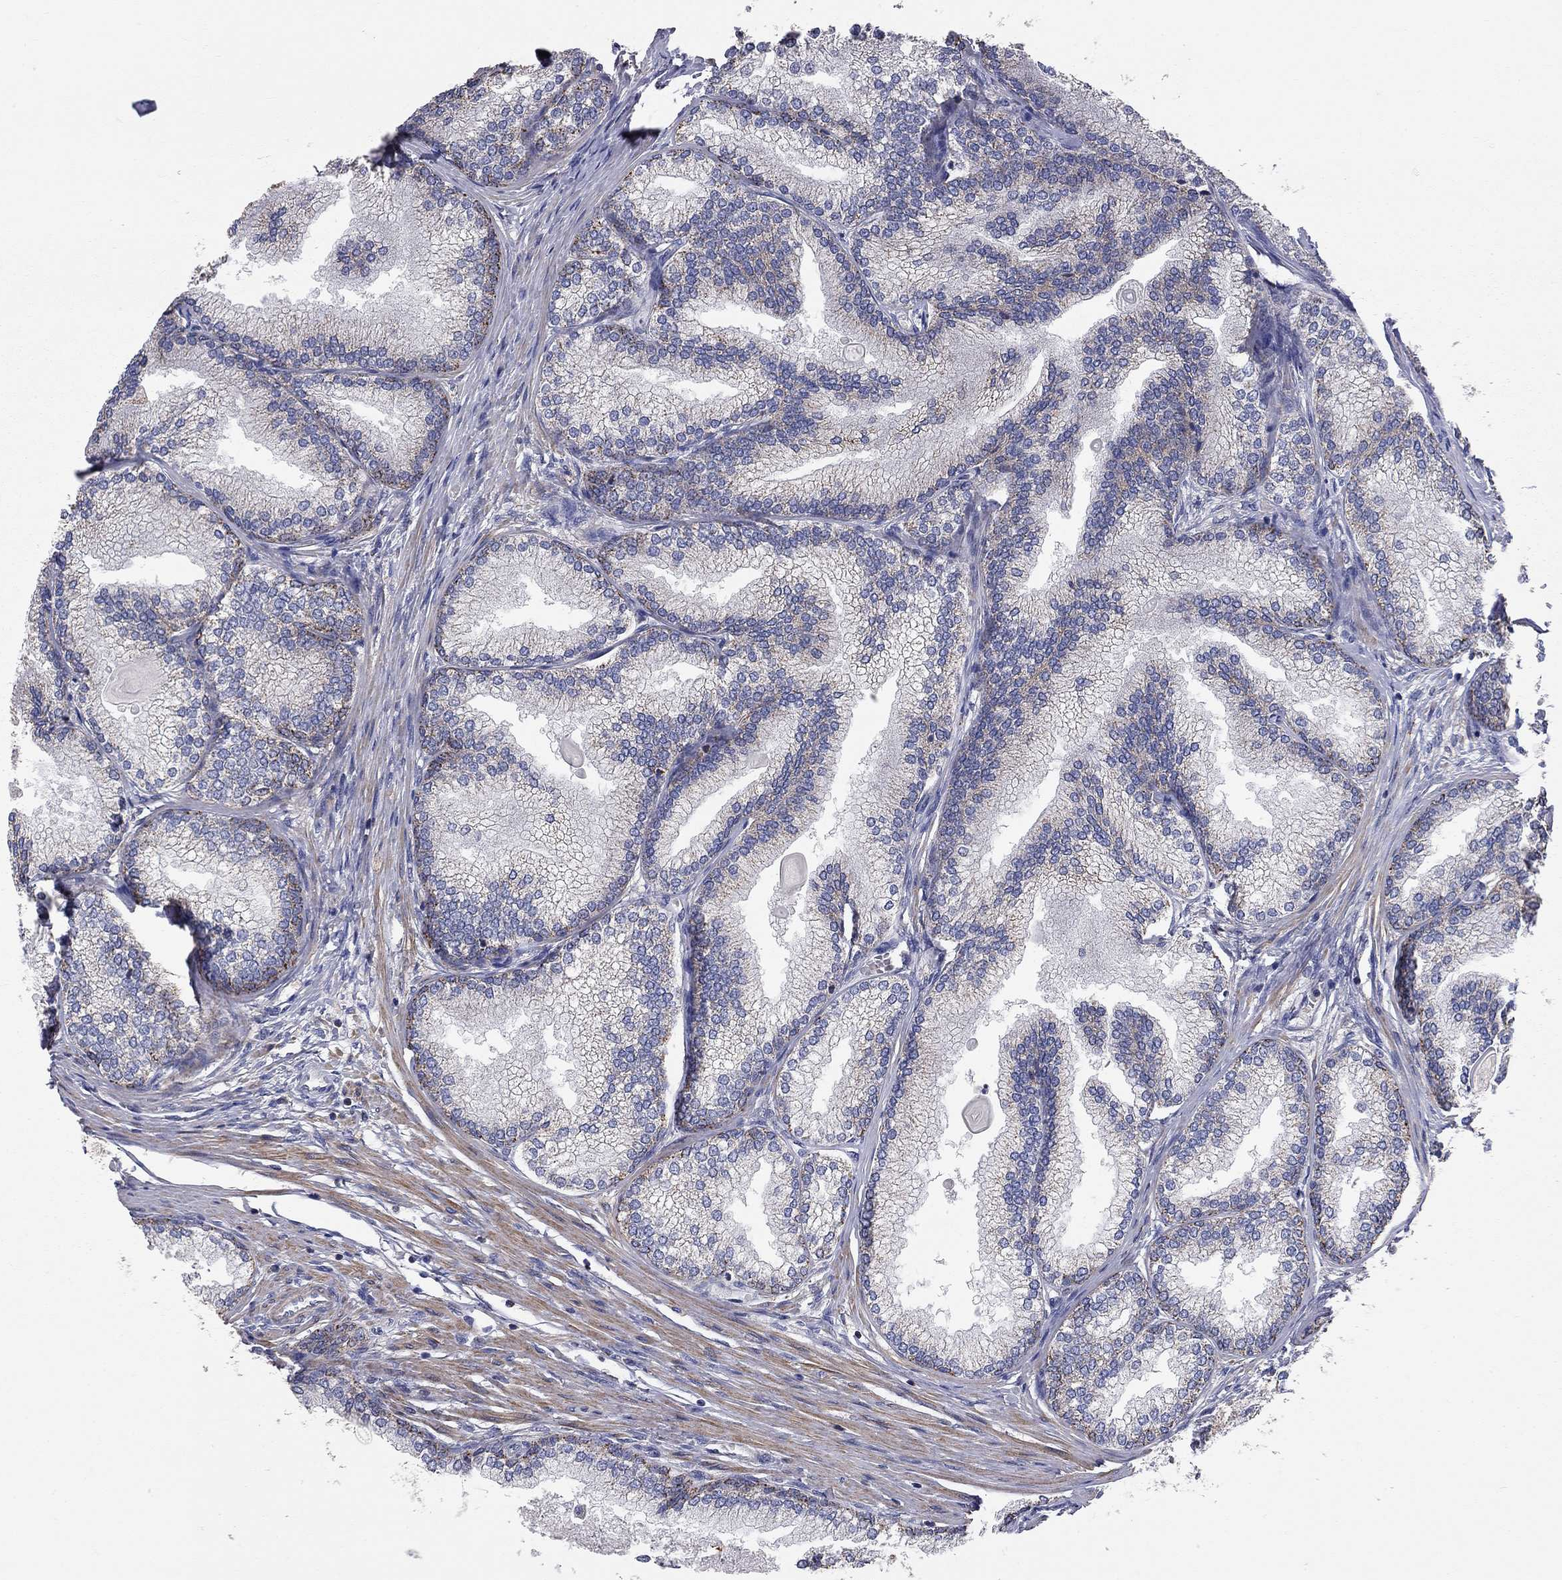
{"staining": {"intensity": "strong", "quantity": "<25%", "location": "cytoplasmic/membranous"}, "tissue": "prostate", "cell_type": "Glandular cells", "image_type": "normal", "snomed": [{"axis": "morphology", "description": "Normal tissue, NOS"}, {"axis": "topography", "description": "Prostate"}], "caption": "About <25% of glandular cells in benign prostate exhibit strong cytoplasmic/membranous protein staining as visualized by brown immunohistochemical staining.", "gene": "KANSL1L", "patient": {"sex": "male", "age": 72}}